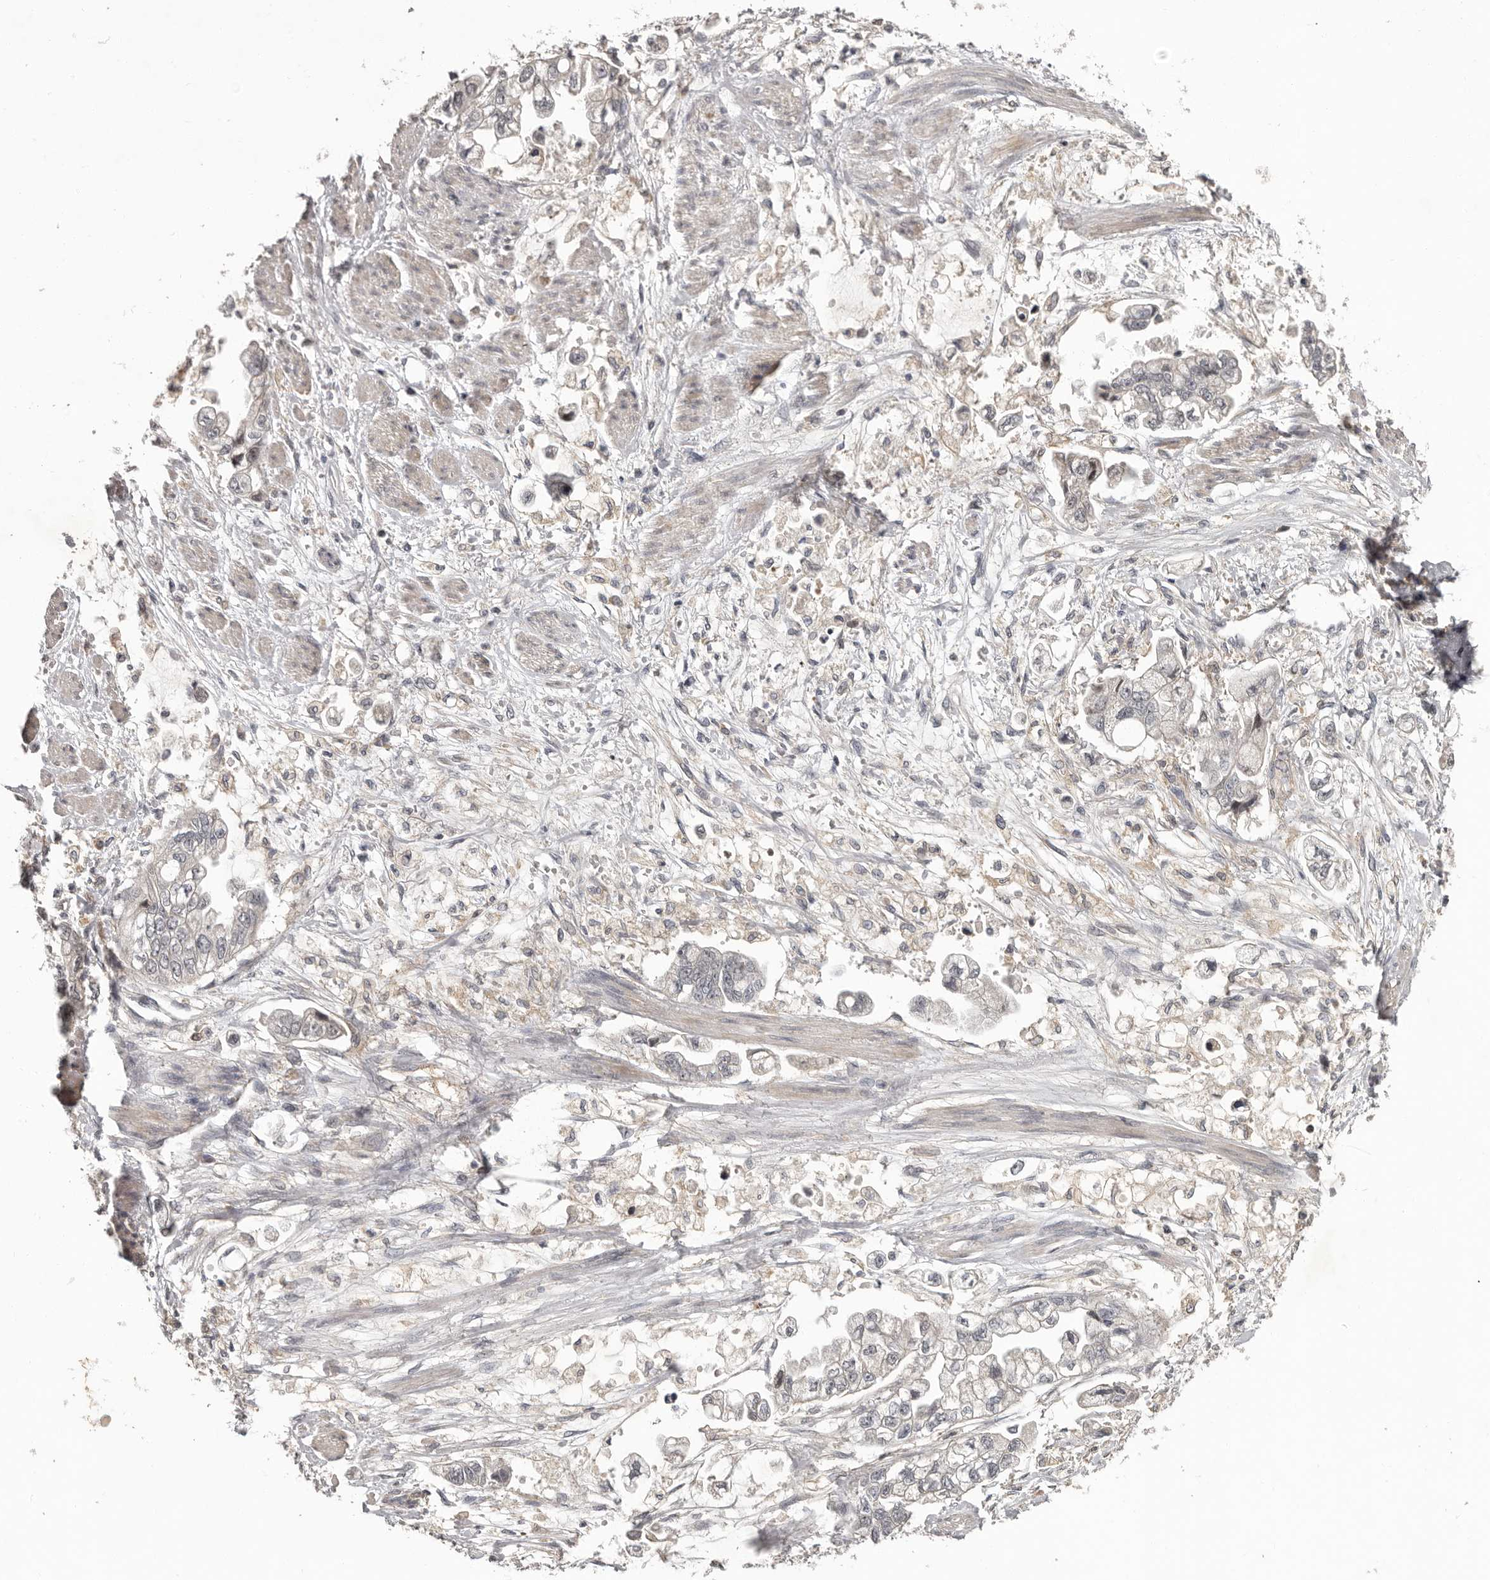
{"staining": {"intensity": "negative", "quantity": "none", "location": "none"}, "tissue": "stomach cancer", "cell_type": "Tumor cells", "image_type": "cancer", "snomed": [{"axis": "morphology", "description": "Adenocarcinoma, NOS"}, {"axis": "topography", "description": "Stomach"}], "caption": "Tumor cells show no significant positivity in stomach cancer (adenocarcinoma).", "gene": "ANKRD44", "patient": {"sex": "male", "age": 62}}